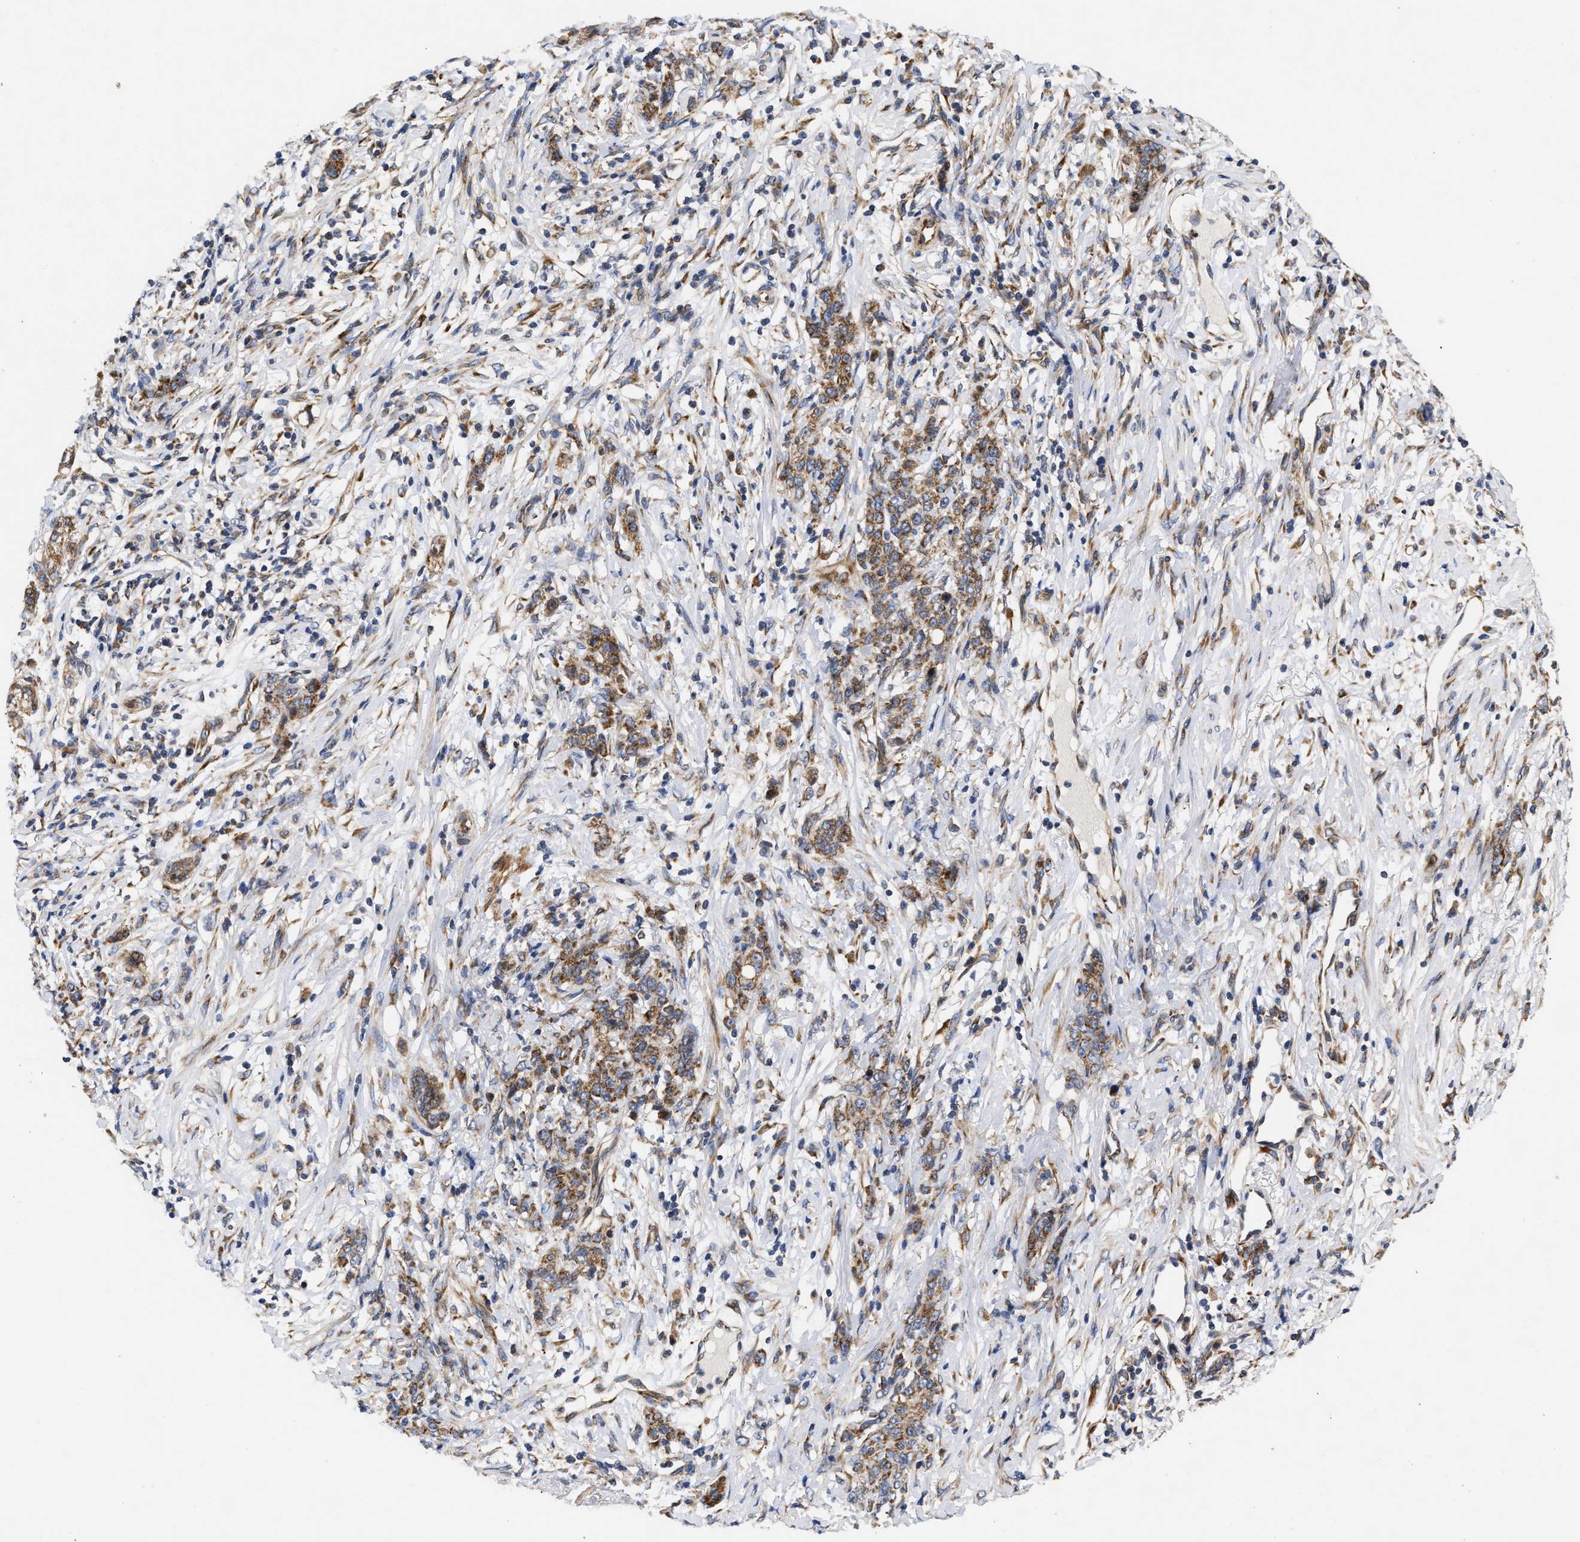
{"staining": {"intensity": "moderate", "quantity": ">75%", "location": "cytoplasmic/membranous"}, "tissue": "stomach cancer", "cell_type": "Tumor cells", "image_type": "cancer", "snomed": [{"axis": "morphology", "description": "Adenocarcinoma, NOS"}, {"axis": "topography", "description": "Stomach, lower"}], "caption": "Tumor cells display medium levels of moderate cytoplasmic/membranous positivity in approximately >75% of cells in human stomach cancer (adenocarcinoma). Using DAB (3,3'-diaminobenzidine) (brown) and hematoxylin (blue) stains, captured at high magnification using brightfield microscopy.", "gene": "MALSU1", "patient": {"sex": "male", "age": 88}}